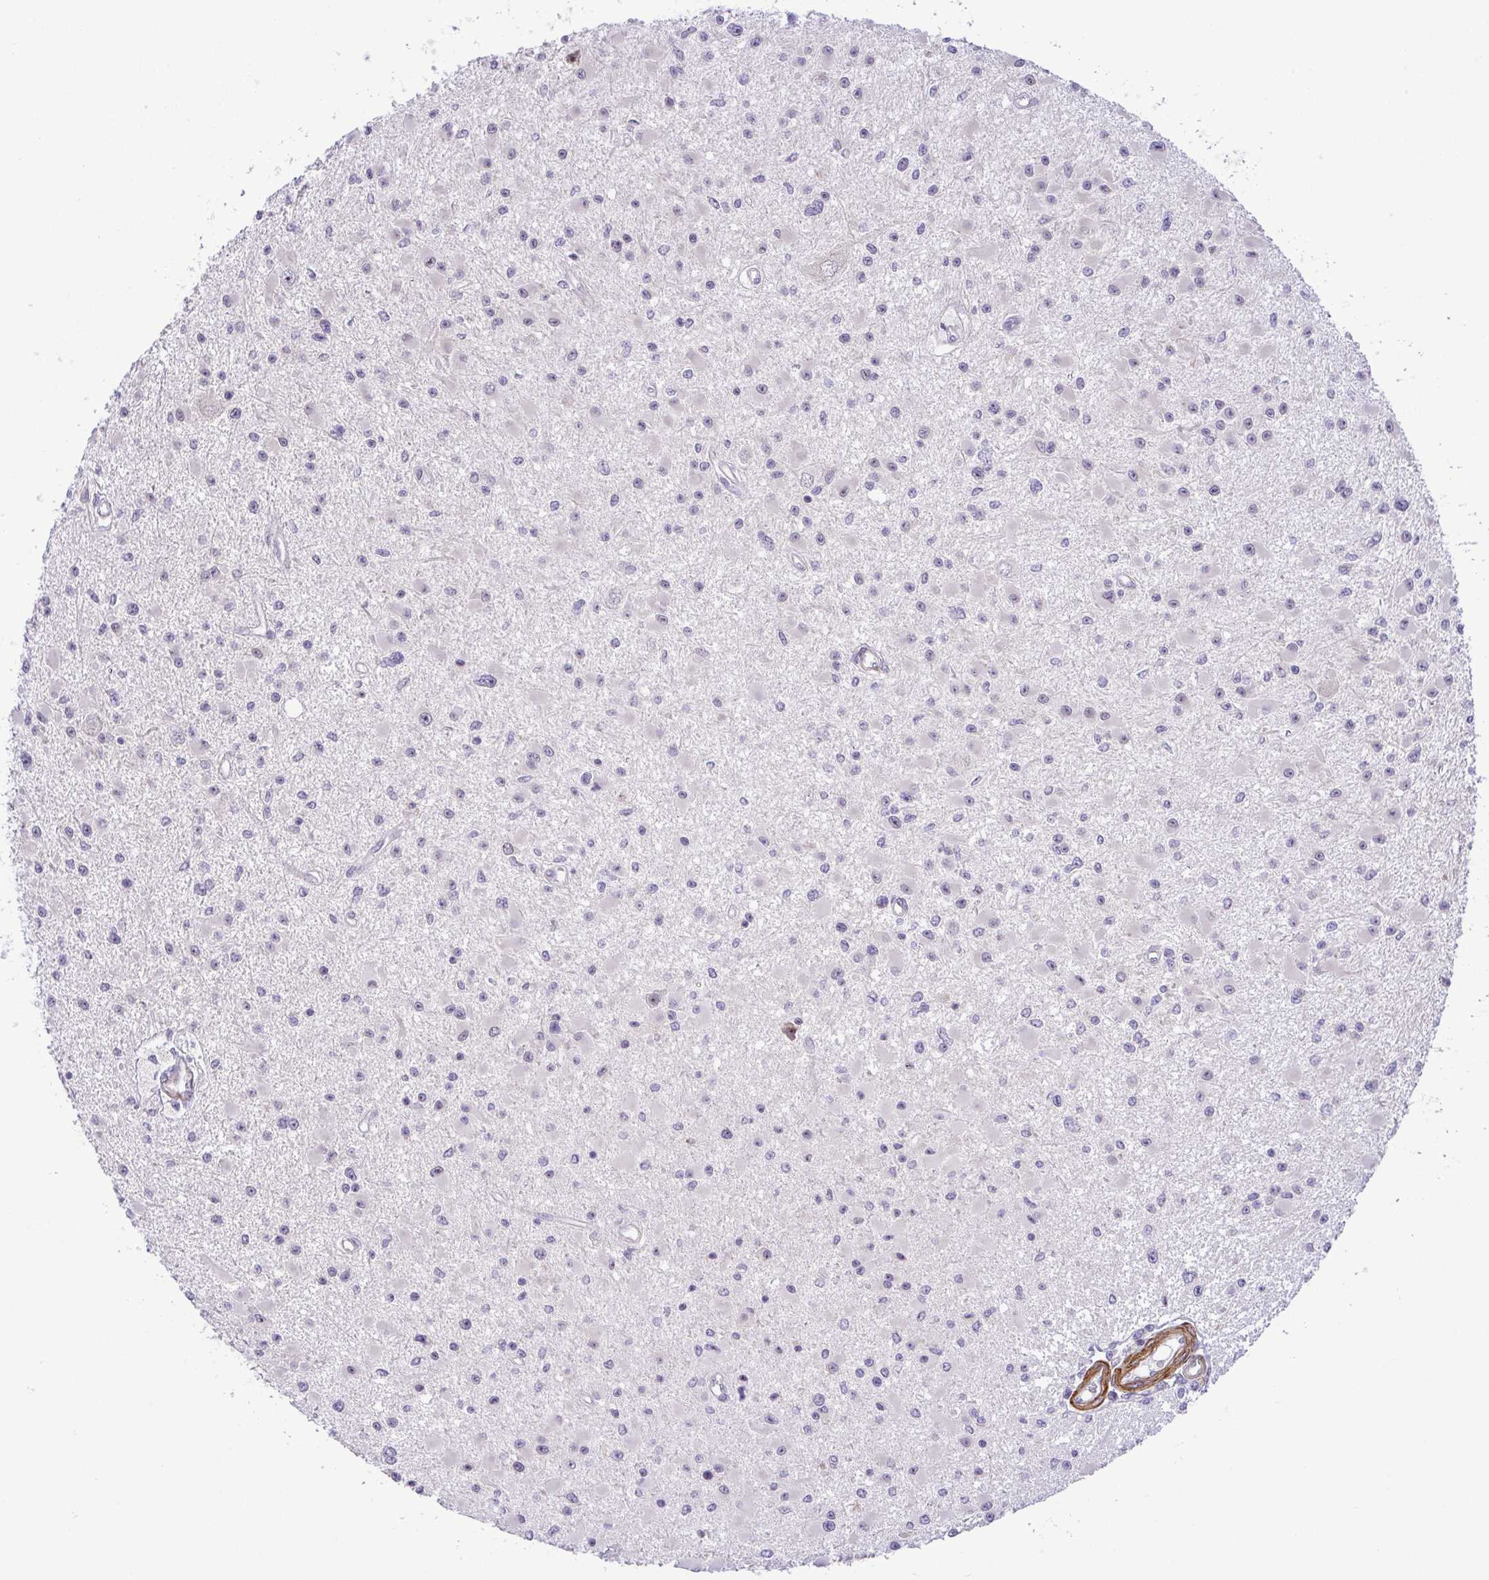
{"staining": {"intensity": "moderate", "quantity": "<25%", "location": "nuclear"}, "tissue": "glioma", "cell_type": "Tumor cells", "image_type": "cancer", "snomed": [{"axis": "morphology", "description": "Glioma, malignant, High grade"}, {"axis": "topography", "description": "Brain"}], "caption": "Protein analysis of high-grade glioma (malignant) tissue demonstrates moderate nuclear positivity in about <25% of tumor cells. (brown staining indicates protein expression, while blue staining denotes nuclei).", "gene": "RSL24D1", "patient": {"sex": "male", "age": 54}}